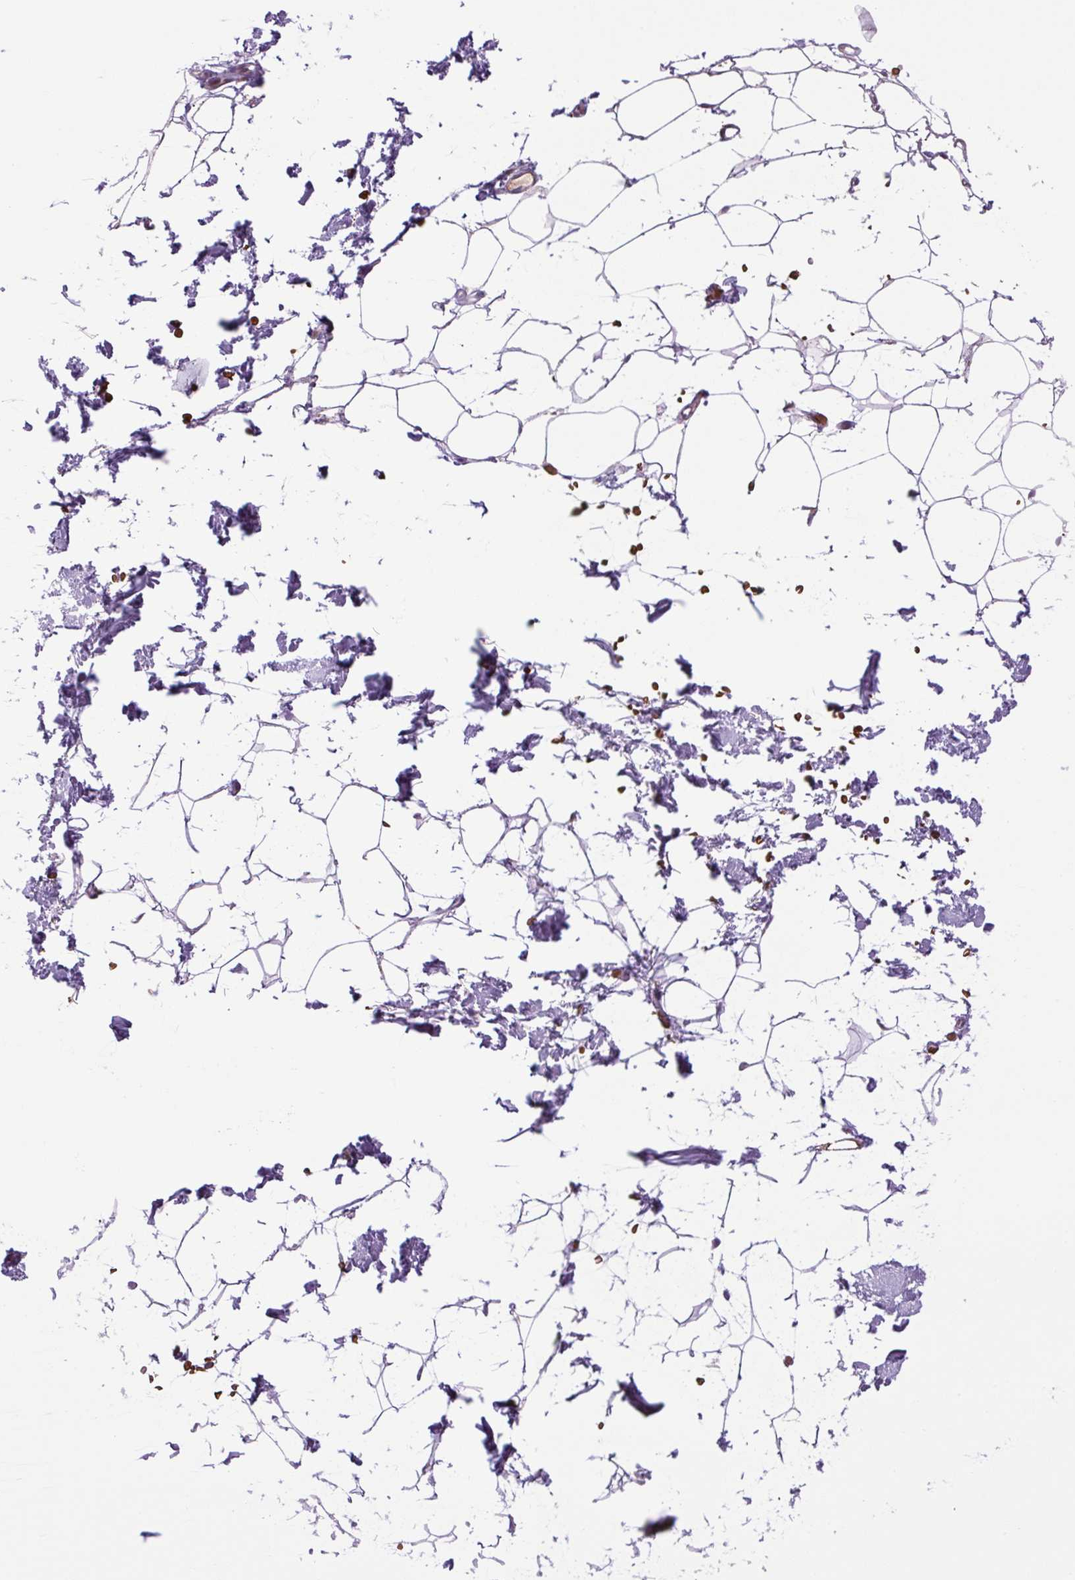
{"staining": {"intensity": "negative", "quantity": "none", "location": "none"}, "tissue": "adipose tissue", "cell_type": "Adipocytes", "image_type": "normal", "snomed": [{"axis": "morphology", "description": "Normal tissue, NOS"}, {"axis": "topography", "description": "Skin"}, {"axis": "topography", "description": "Peripheral nerve tissue"}], "caption": "IHC of benign adipose tissue shows no positivity in adipocytes. (Brightfield microscopy of DAB IHC at high magnification).", "gene": "SCO2", "patient": {"sex": "female", "age": 56}}